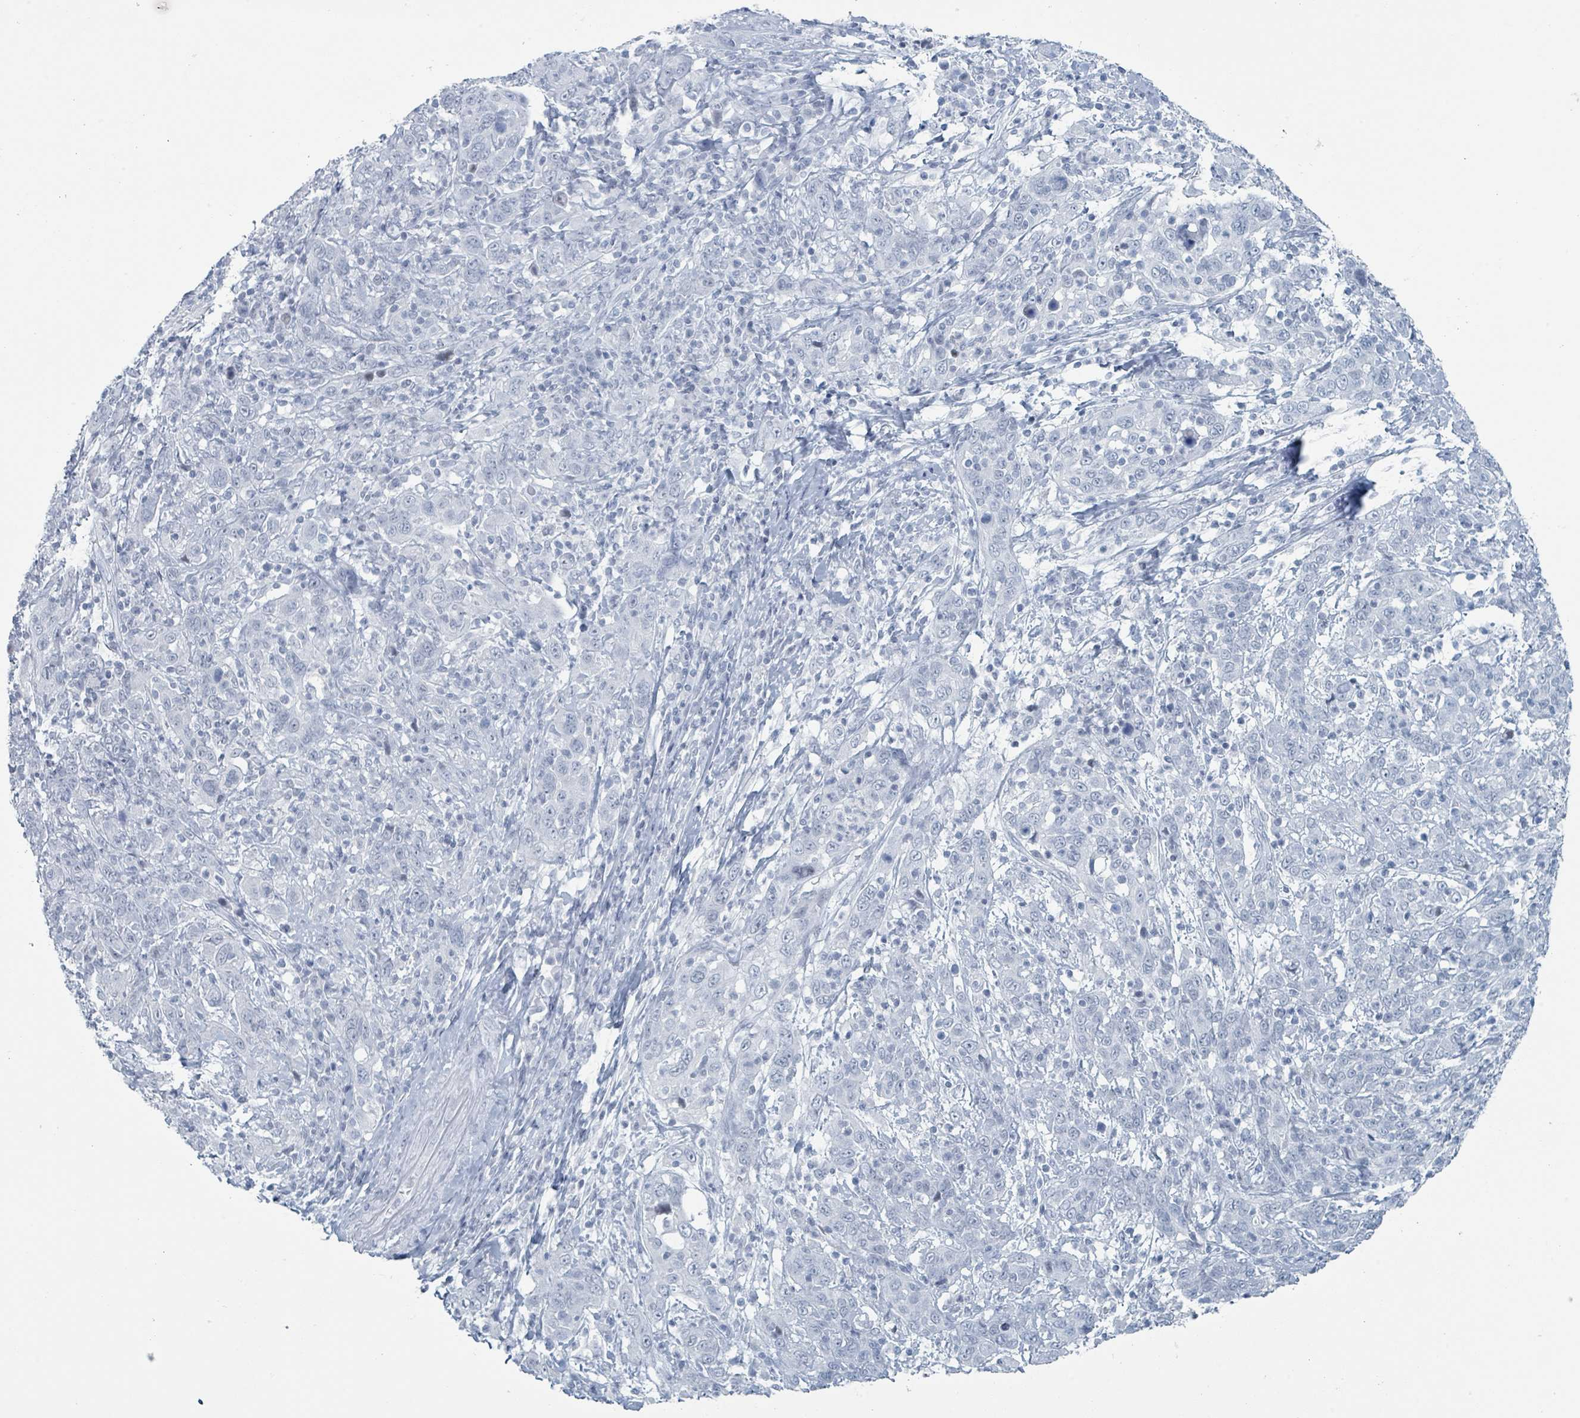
{"staining": {"intensity": "negative", "quantity": "none", "location": "none"}, "tissue": "cervical cancer", "cell_type": "Tumor cells", "image_type": "cancer", "snomed": [{"axis": "morphology", "description": "Squamous cell carcinoma, NOS"}, {"axis": "topography", "description": "Cervix"}], "caption": "Immunohistochemical staining of cervical cancer (squamous cell carcinoma) demonstrates no significant positivity in tumor cells. (DAB (3,3'-diaminobenzidine) IHC, high magnification).", "gene": "GPR15LG", "patient": {"sex": "female", "age": 46}}